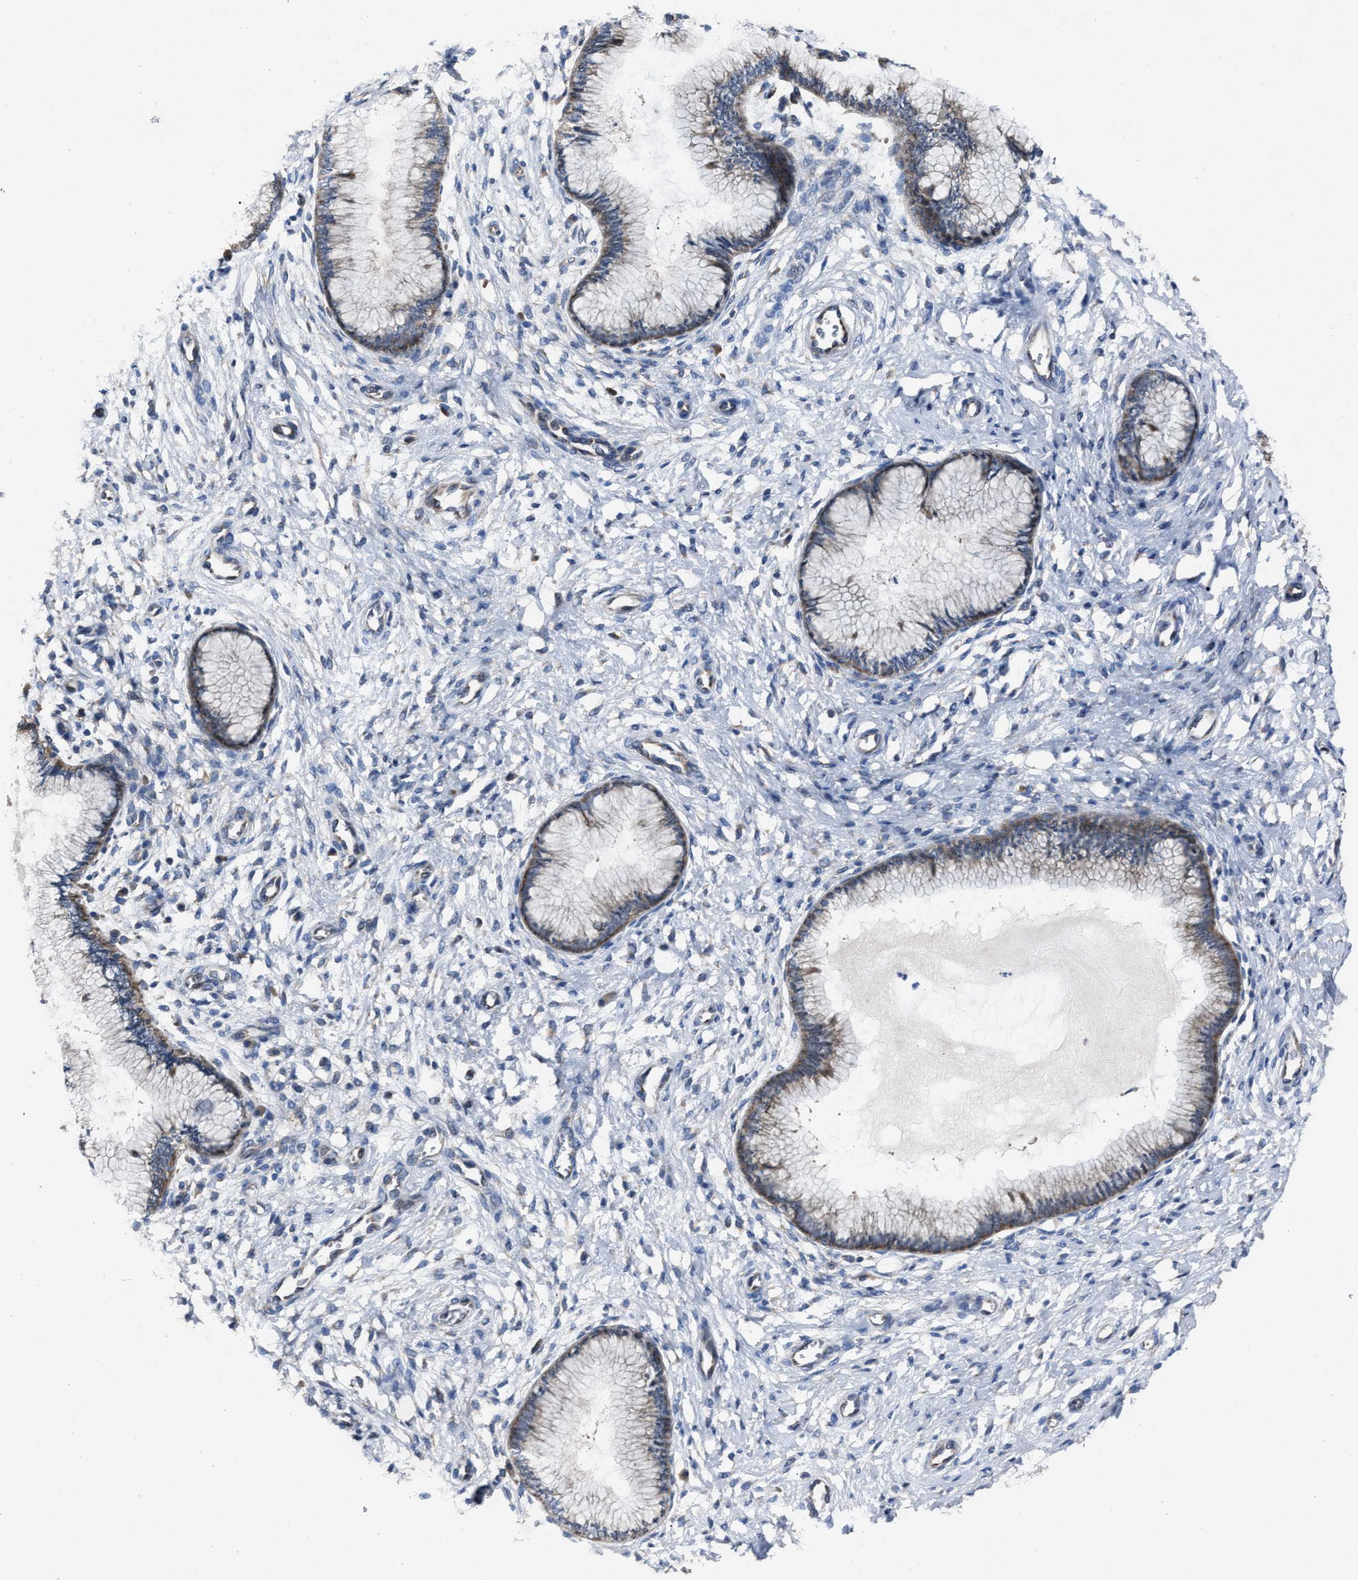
{"staining": {"intensity": "weak", "quantity": "25%-75%", "location": "cytoplasmic/membranous"}, "tissue": "cervix", "cell_type": "Glandular cells", "image_type": "normal", "snomed": [{"axis": "morphology", "description": "Normal tissue, NOS"}, {"axis": "topography", "description": "Cervix"}], "caption": "A brown stain labels weak cytoplasmic/membranous staining of a protein in glandular cells of unremarkable cervix. The staining was performed using DAB, with brown indicating positive protein expression. Nuclei are stained blue with hematoxylin.", "gene": "UPF1", "patient": {"sex": "female", "age": 55}}